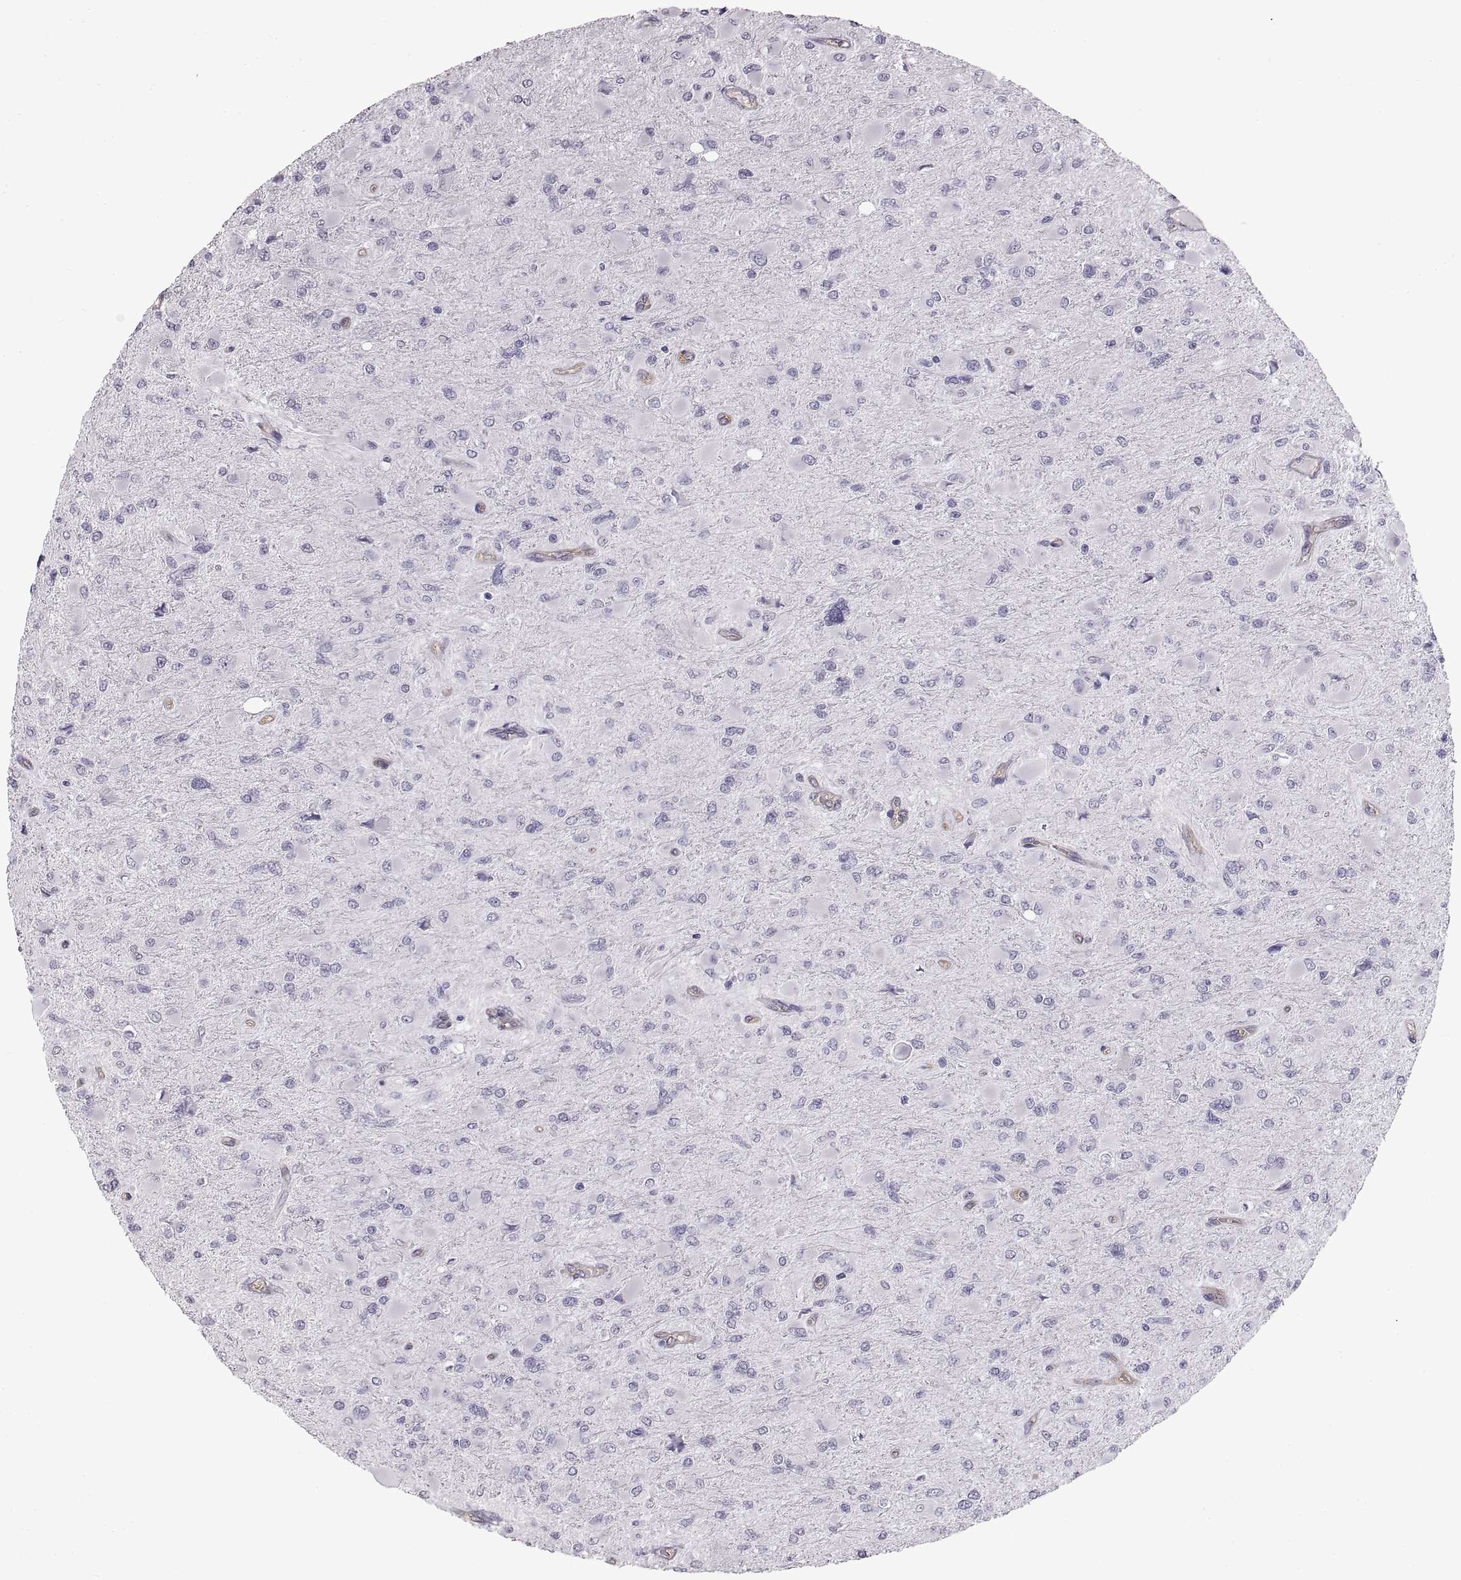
{"staining": {"intensity": "negative", "quantity": "none", "location": "none"}, "tissue": "glioma", "cell_type": "Tumor cells", "image_type": "cancer", "snomed": [{"axis": "morphology", "description": "Glioma, malignant, High grade"}, {"axis": "topography", "description": "Cerebral cortex"}], "caption": "Immunohistochemistry micrograph of neoplastic tissue: human glioma stained with DAB shows no significant protein staining in tumor cells. (Brightfield microscopy of DAB immunohistochemistry at high magnification).", "gene": "SPACDR", "patient": {"sex": "female", "age": 36}}